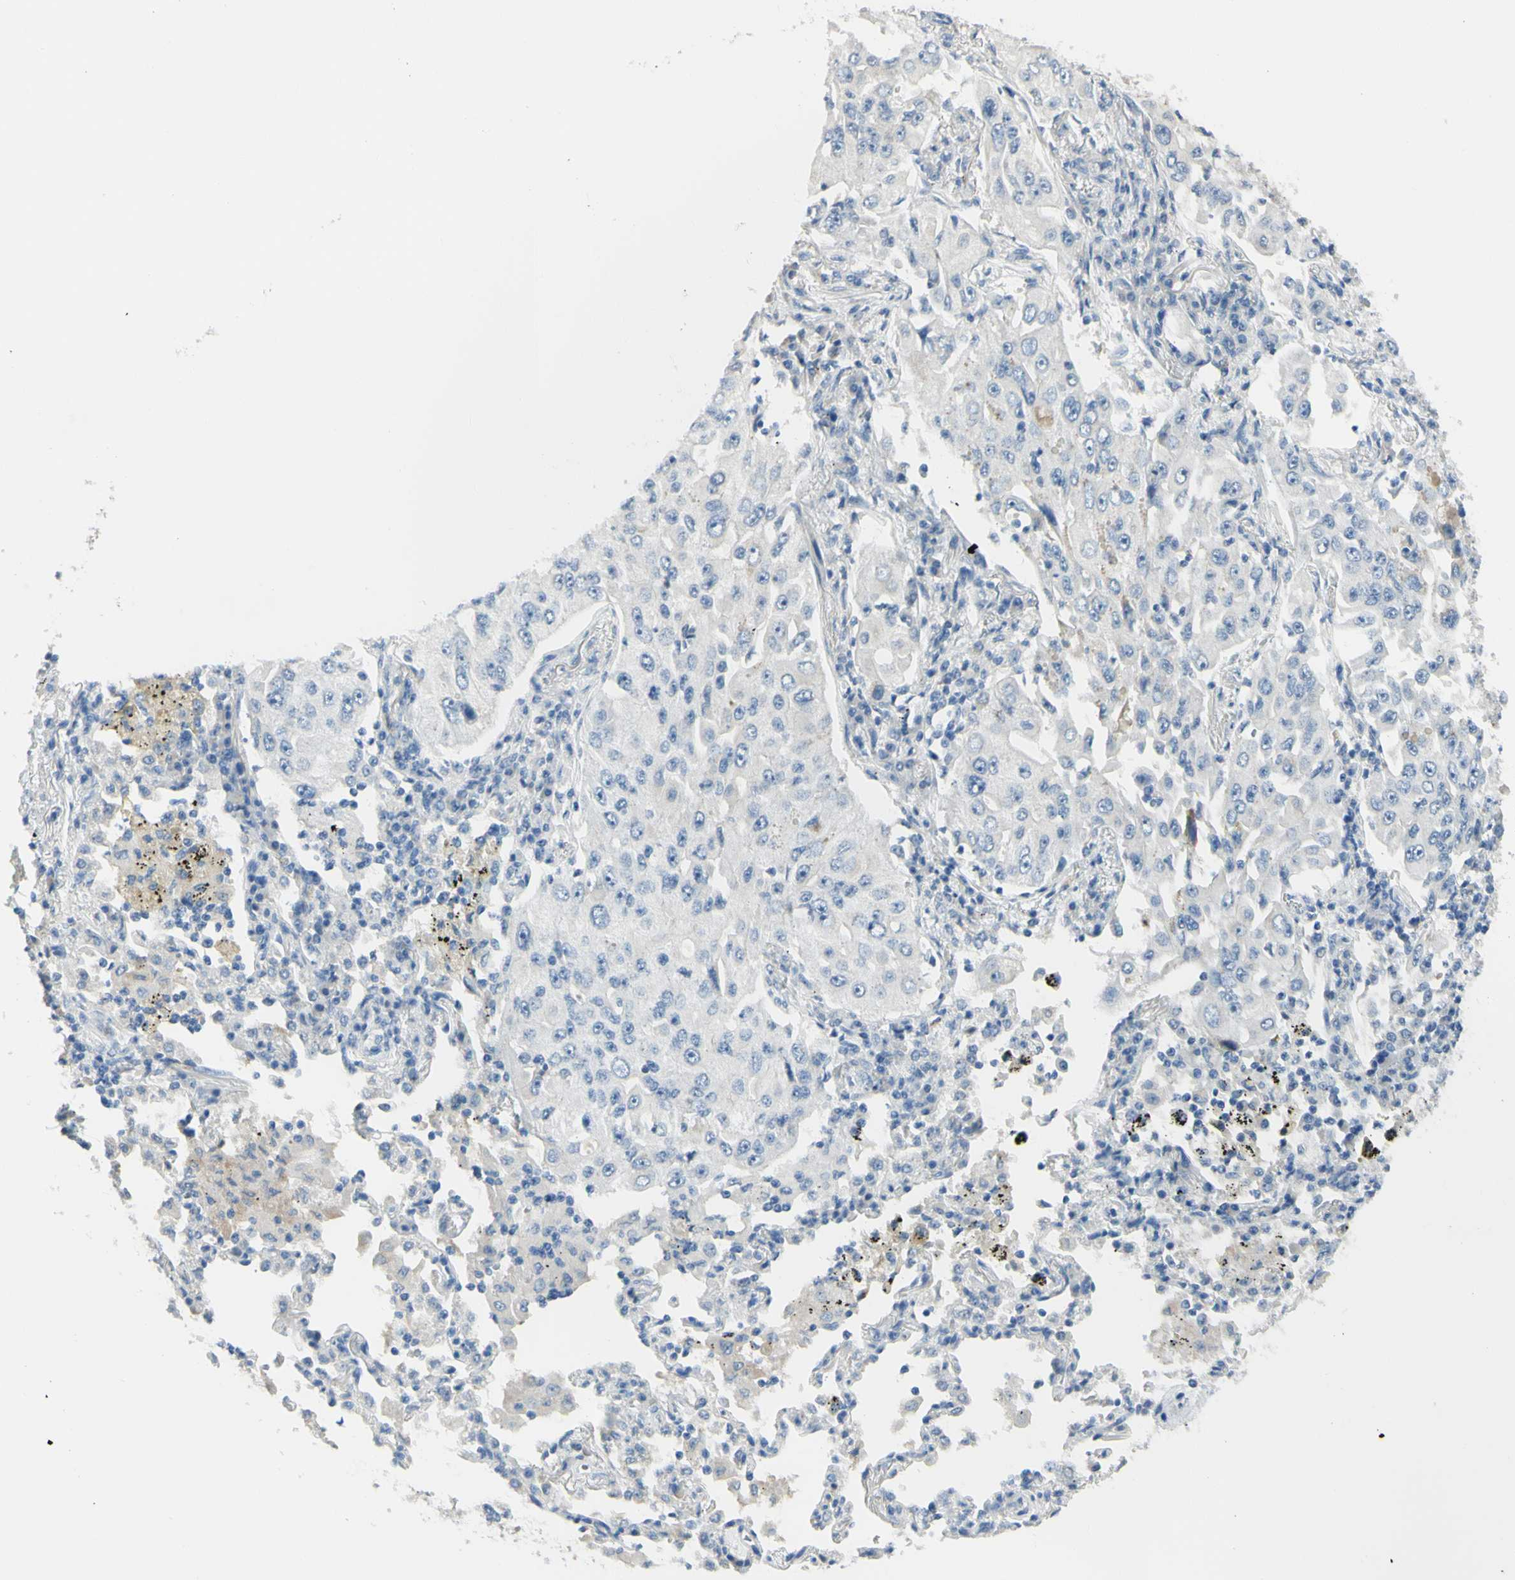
{"staining": {"intensity": "negative", "quantity": "none", "location": "none"}, "tissue": "lung cancer", "cell_type": "Tumor cells", "image_type": "cancer", "snomed": [{"axis": "morphology", "description": "Adenocarcinoma, NOS"}, {"axis": "topography", "description": "Lung"}], "caption": "Histopathology image shows no significant protein staining in tumor cells of lung cancer (adenocarcinoma).", "gene": "ZNF557", "patient": {"sex": "male", "age": 84}}